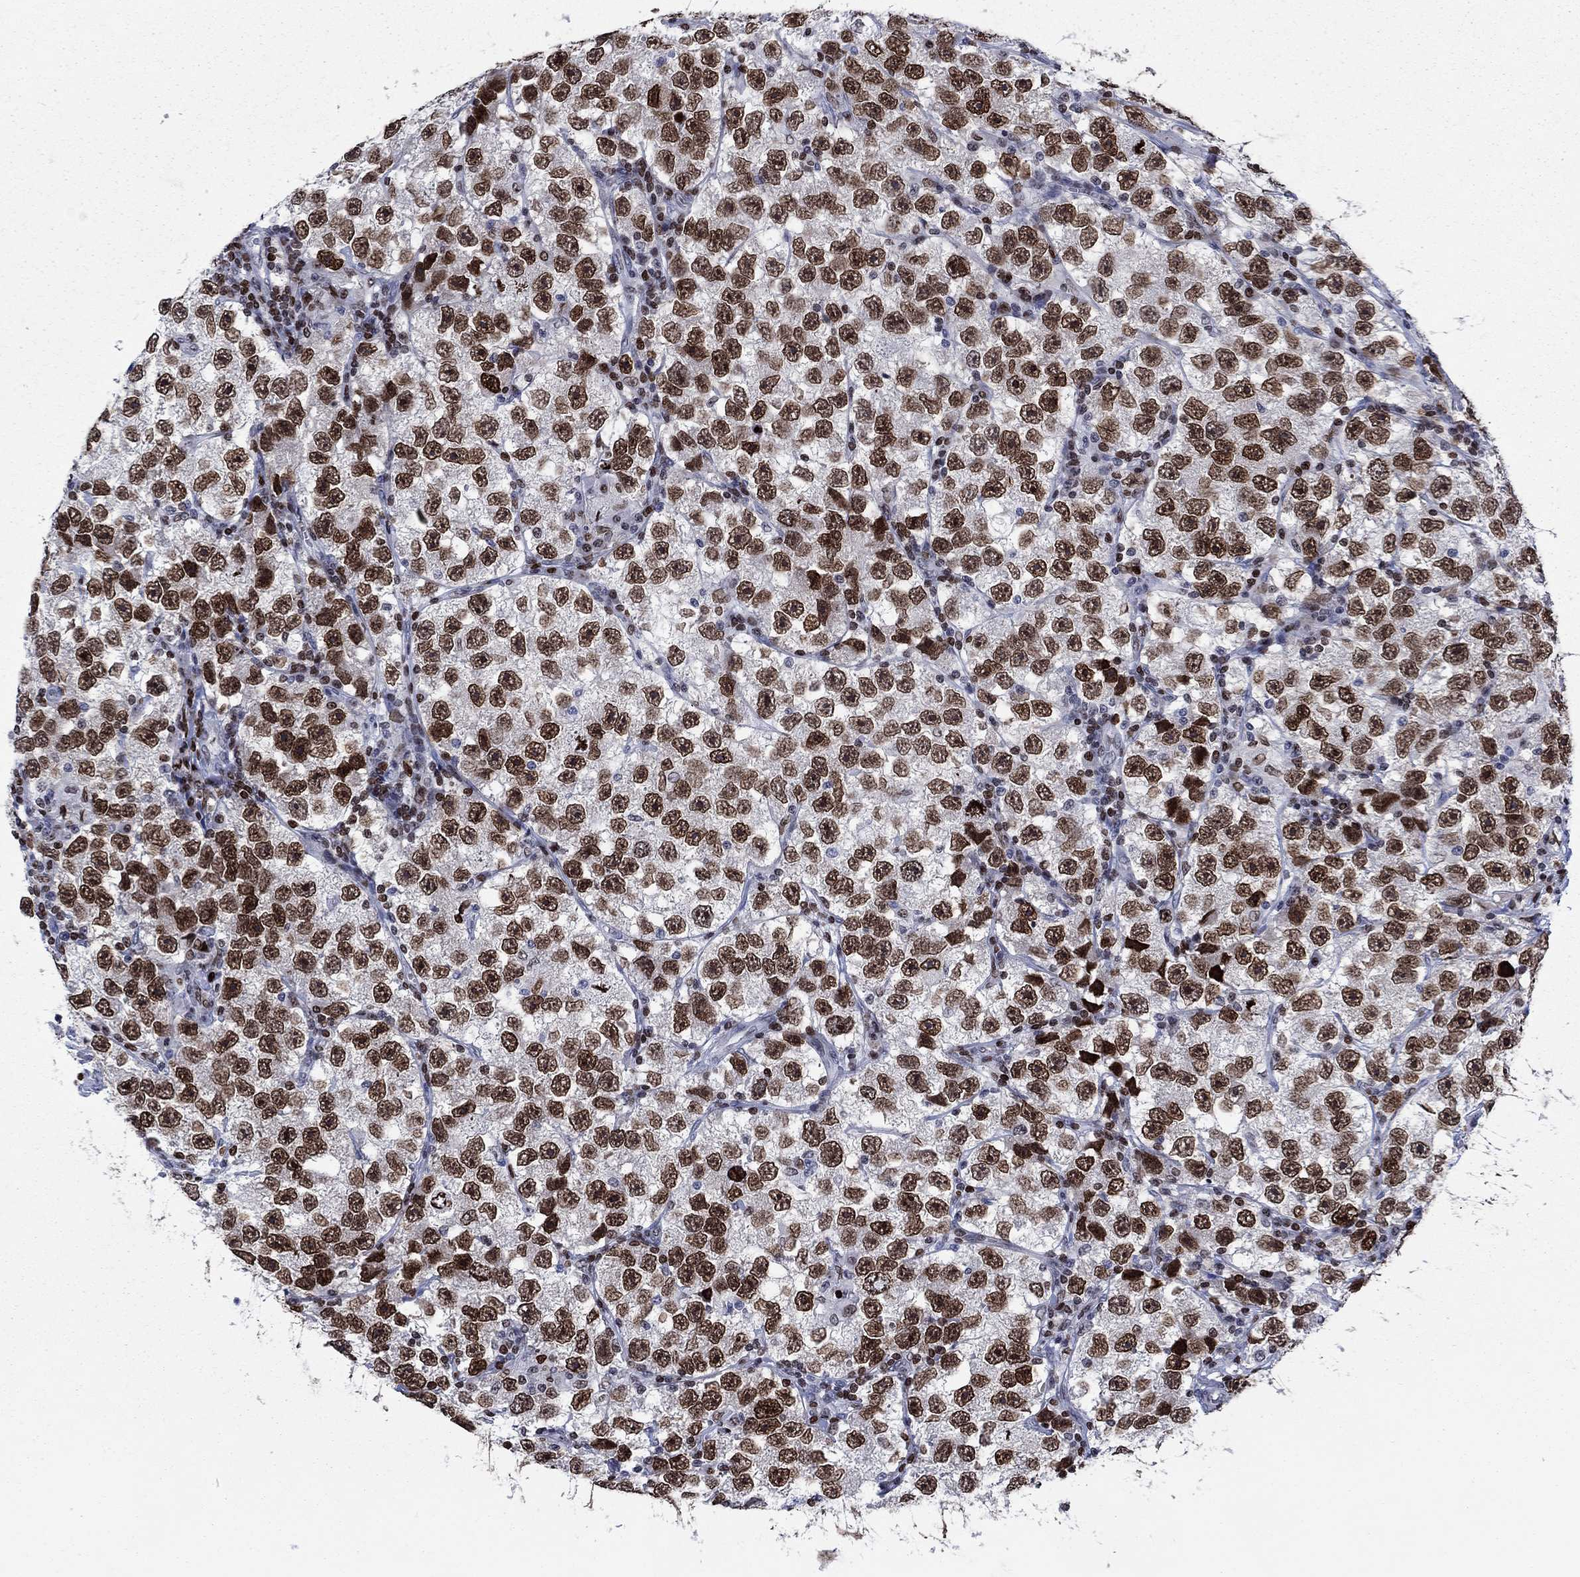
{"staining": {"intensity": "moderate", "quantity": ">75%", "location": "nuclear"}, "tissue": "testis cancer", "cell_type": "Tumor cells", "image_type": "cancer", "snomed": [{"axis": "morphology", "description": "Seminoma, NOS"}, {"axis": "topography", "description": "Testis"}], "caption": "This micrograph shows immunohistochemistry (IHC) staining of human seminoma (testis), with medium moderate nuclear expression in approximately >75% of tumor cells.", "gene": "HMGA1", "patient": {"sex": "male", "age": 26}}